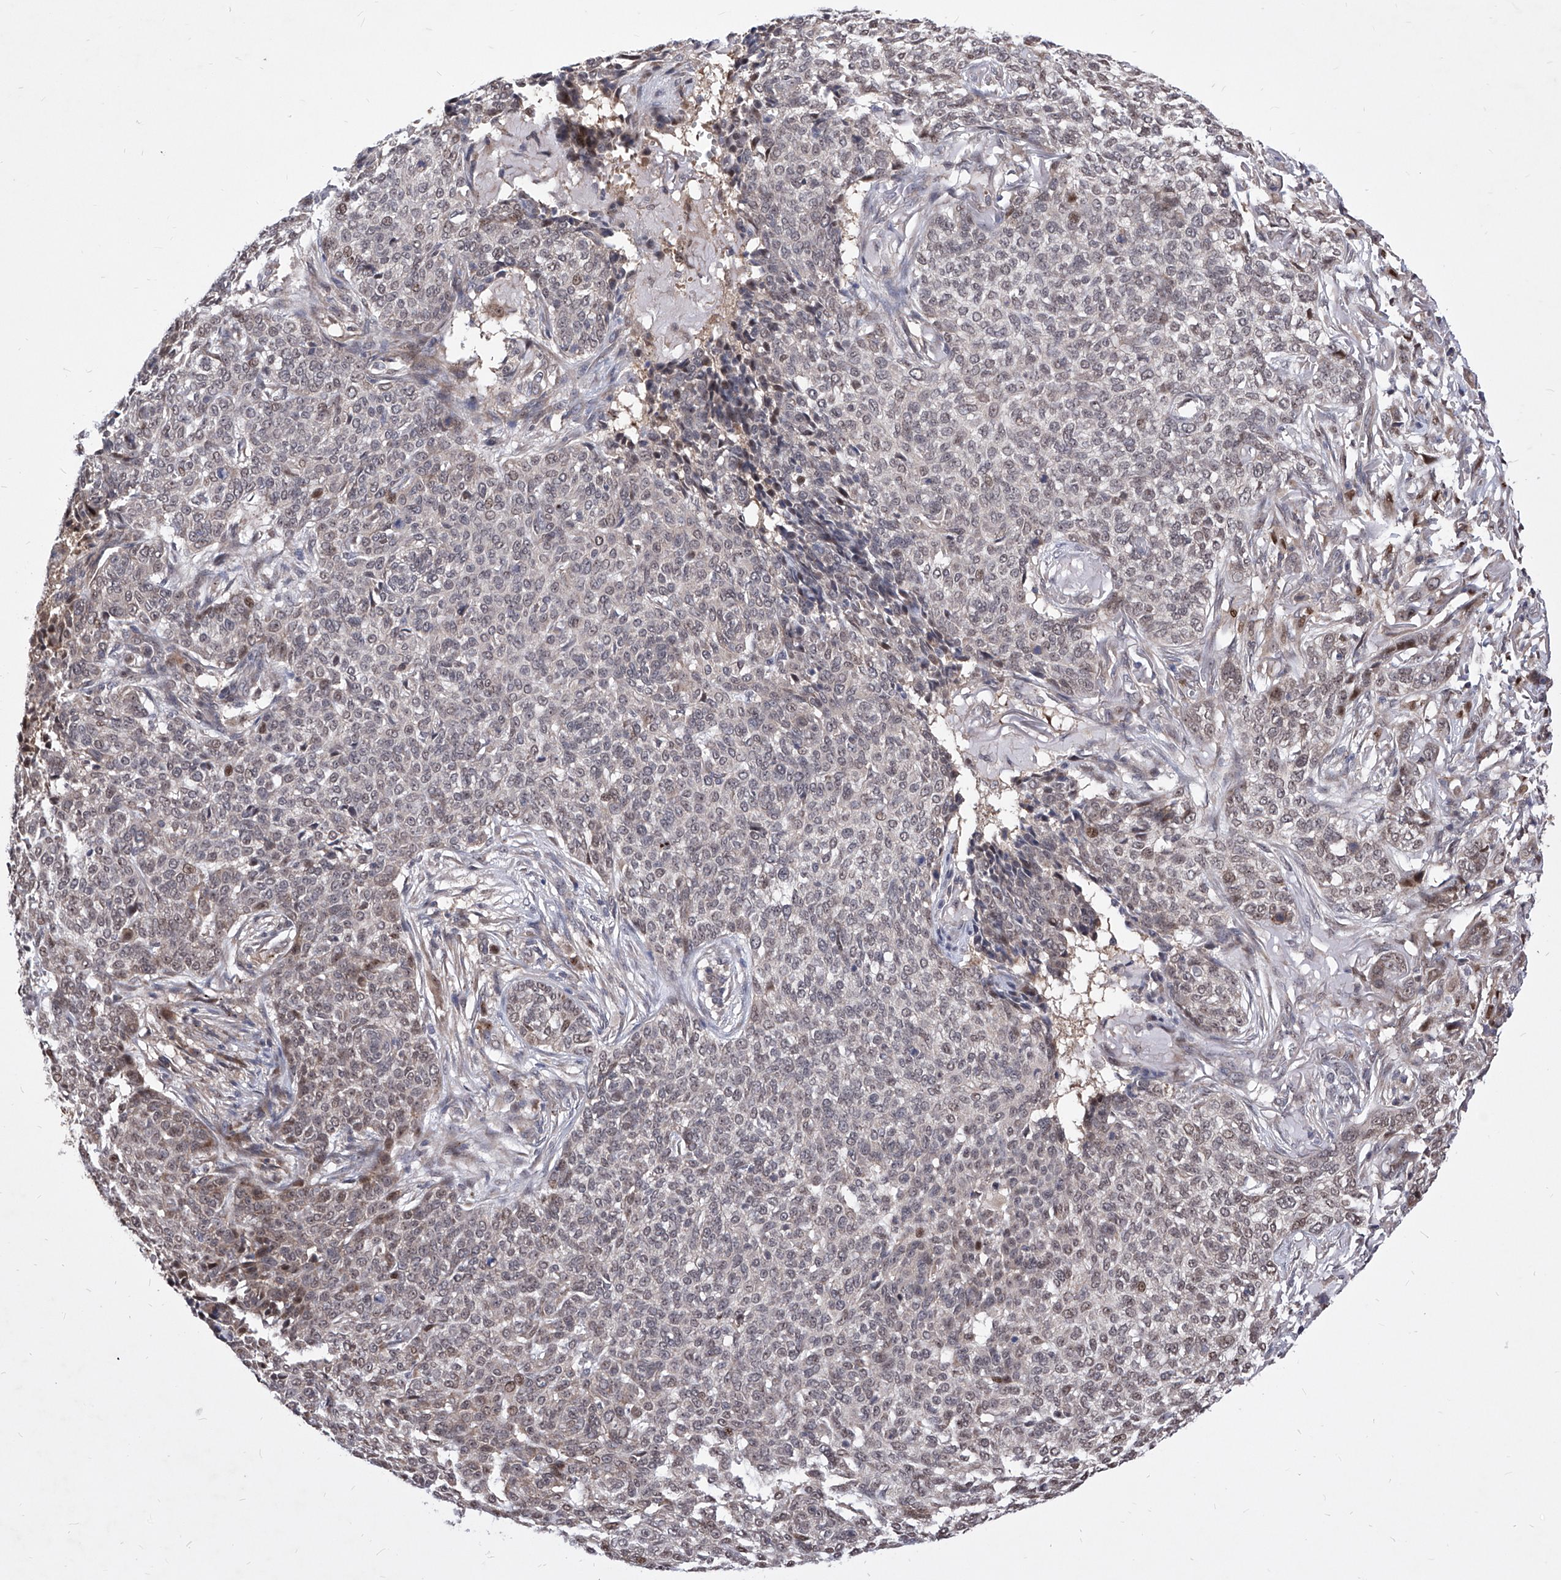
{"staining": {"intensity": "weak", "quantity": "25%-75%", "location": "nuclear"}, "tissue": "skin cancer", "cell_type": "Tumor cells", "image_type": "cancer", "snomed": [{"axis": "morphology", "description": "Basal cell carcinoma"}, {"axis": "topography", "description": "Skin"}], "caption": "A high-resolution histopathology image shows immunohistochemistry (IHC) staining of basal cell carcinoma (skin), which demonstrates weak nuclear expression in about 25%-75% of tumor cells.", "gene": "LGR4", "patient": {"sex": "male", "age": 85}}